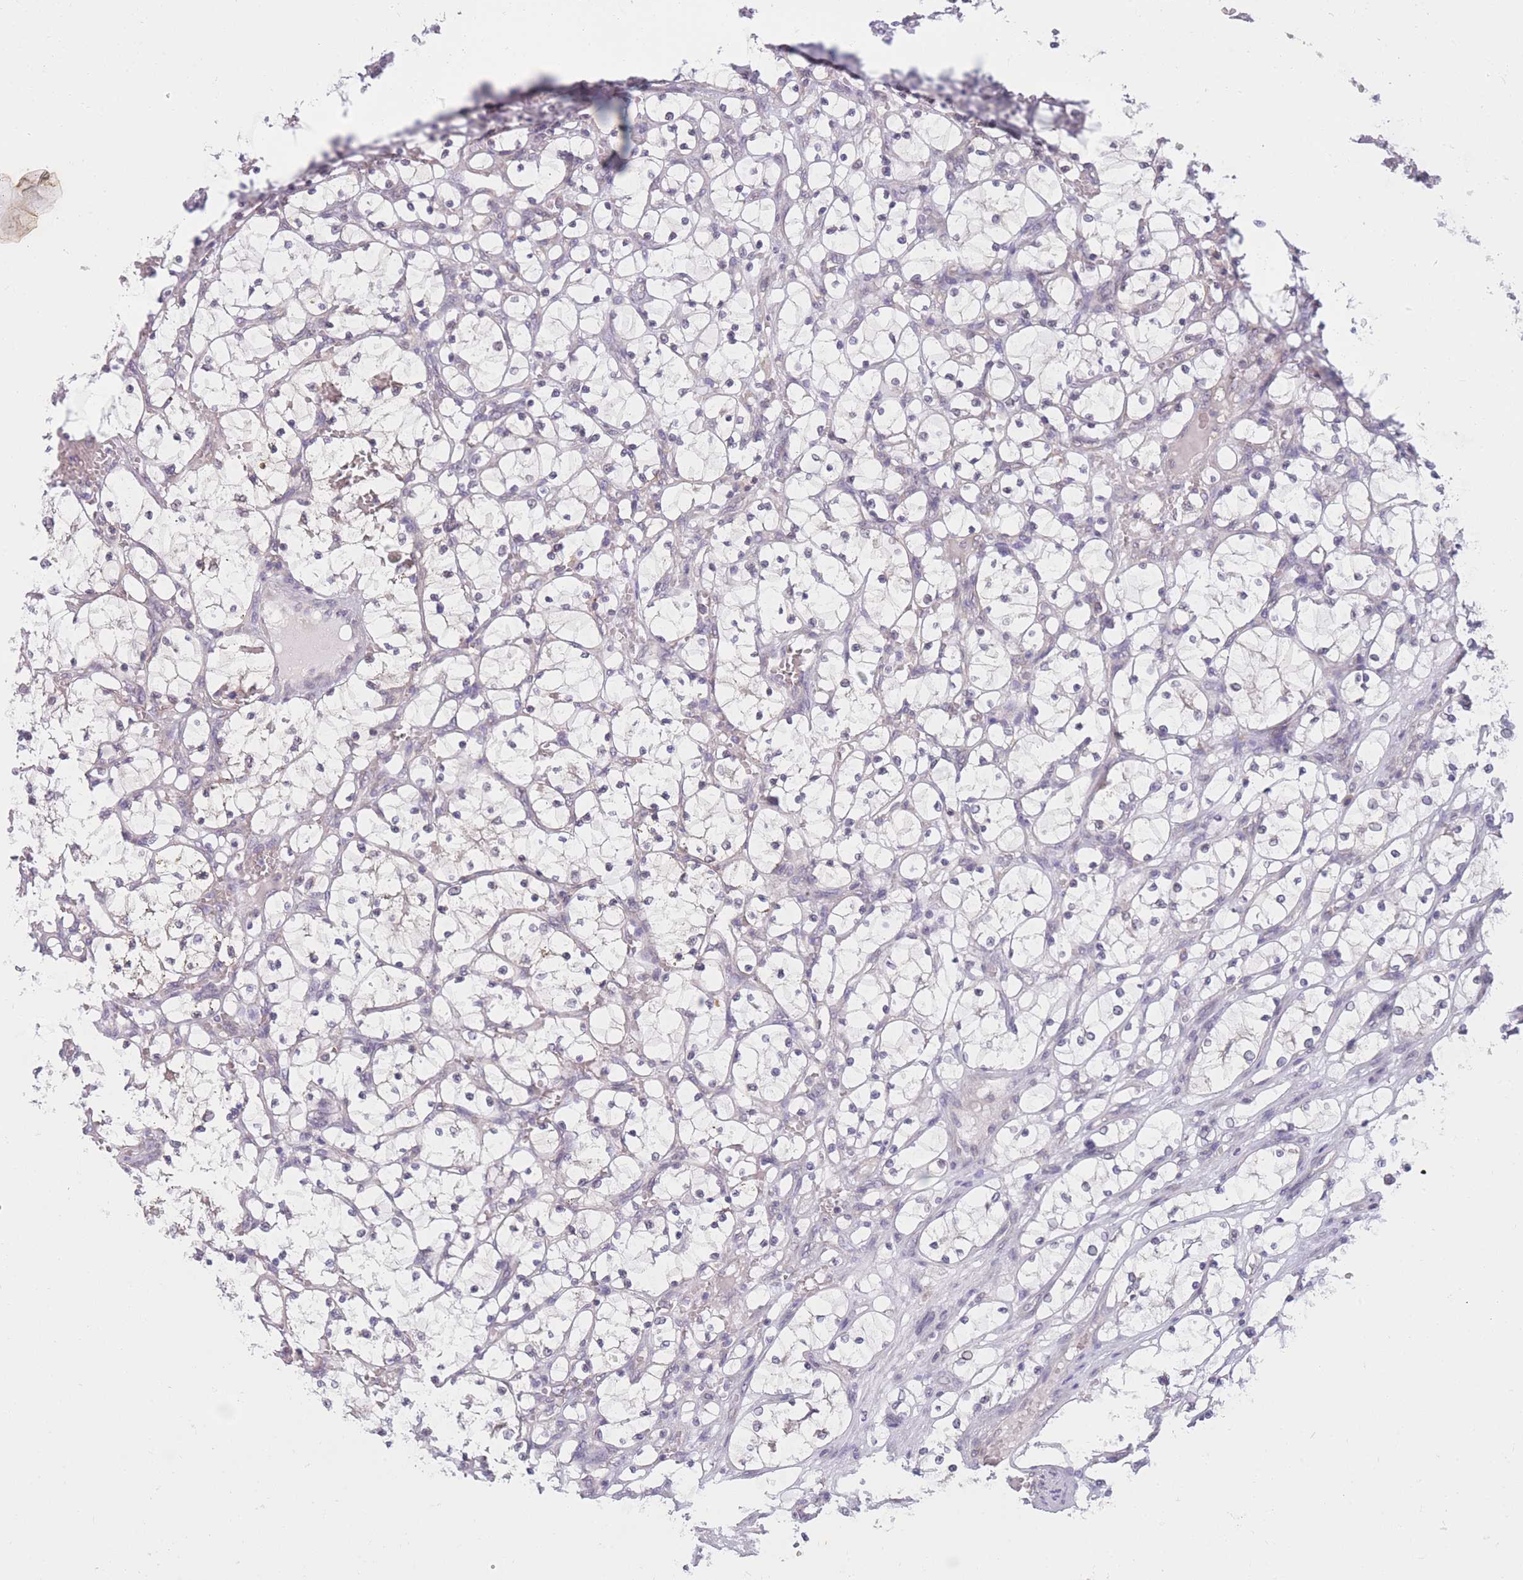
{"staining": {"intensity": "negative", "quantity": "none", "location": "none"}, "tissue": "renal cancer", "cell_type": "Tumor cells", "image_type": "cancer", "snomed": [{"axis": "morphology", "description": "Adenocarcinoma, NOS"}, {"axis": "topography", "description": "Kidney"}], "caption": "IHC of human renal cancer demonstrates no positivity in tumor cells.", "gene": "COL27A1", "patient": {"sex": "female", "age": 69}}